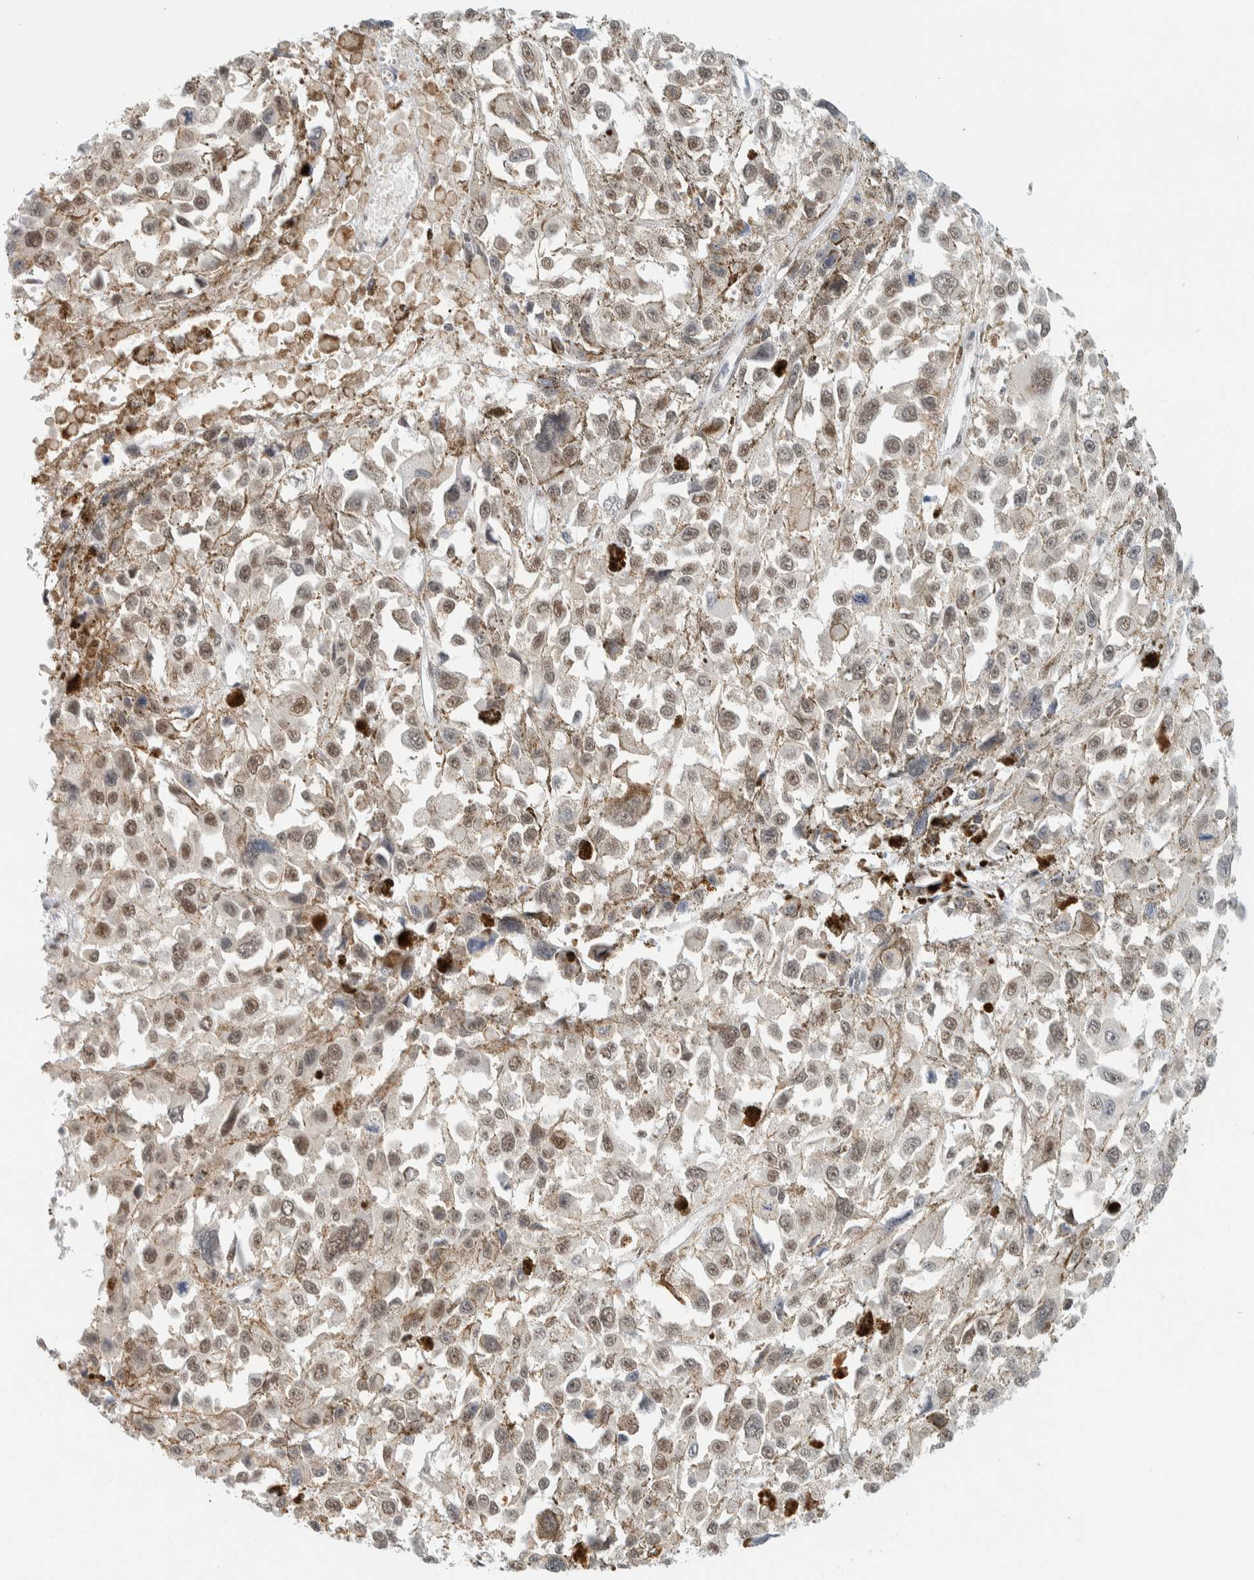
{"staining": {"intensity": "weak", "quantity": ">75%", "location": "nuclear"}, "tissue": "melanoma", "cell_type": "Tumor cells", "image_type": "cancer", "snomed": [{"axis": "morphology", "description": "Malignant melanoma, Metastatic site"}, {"axis": "topography", "description": "Lymph node"}], "caption": "Melanoma stained with IHC displays weak nuclear expression in about >75% of tumor cells.", "gene": "ZNF683", "patient": {"sex": "male", "age": 59}}